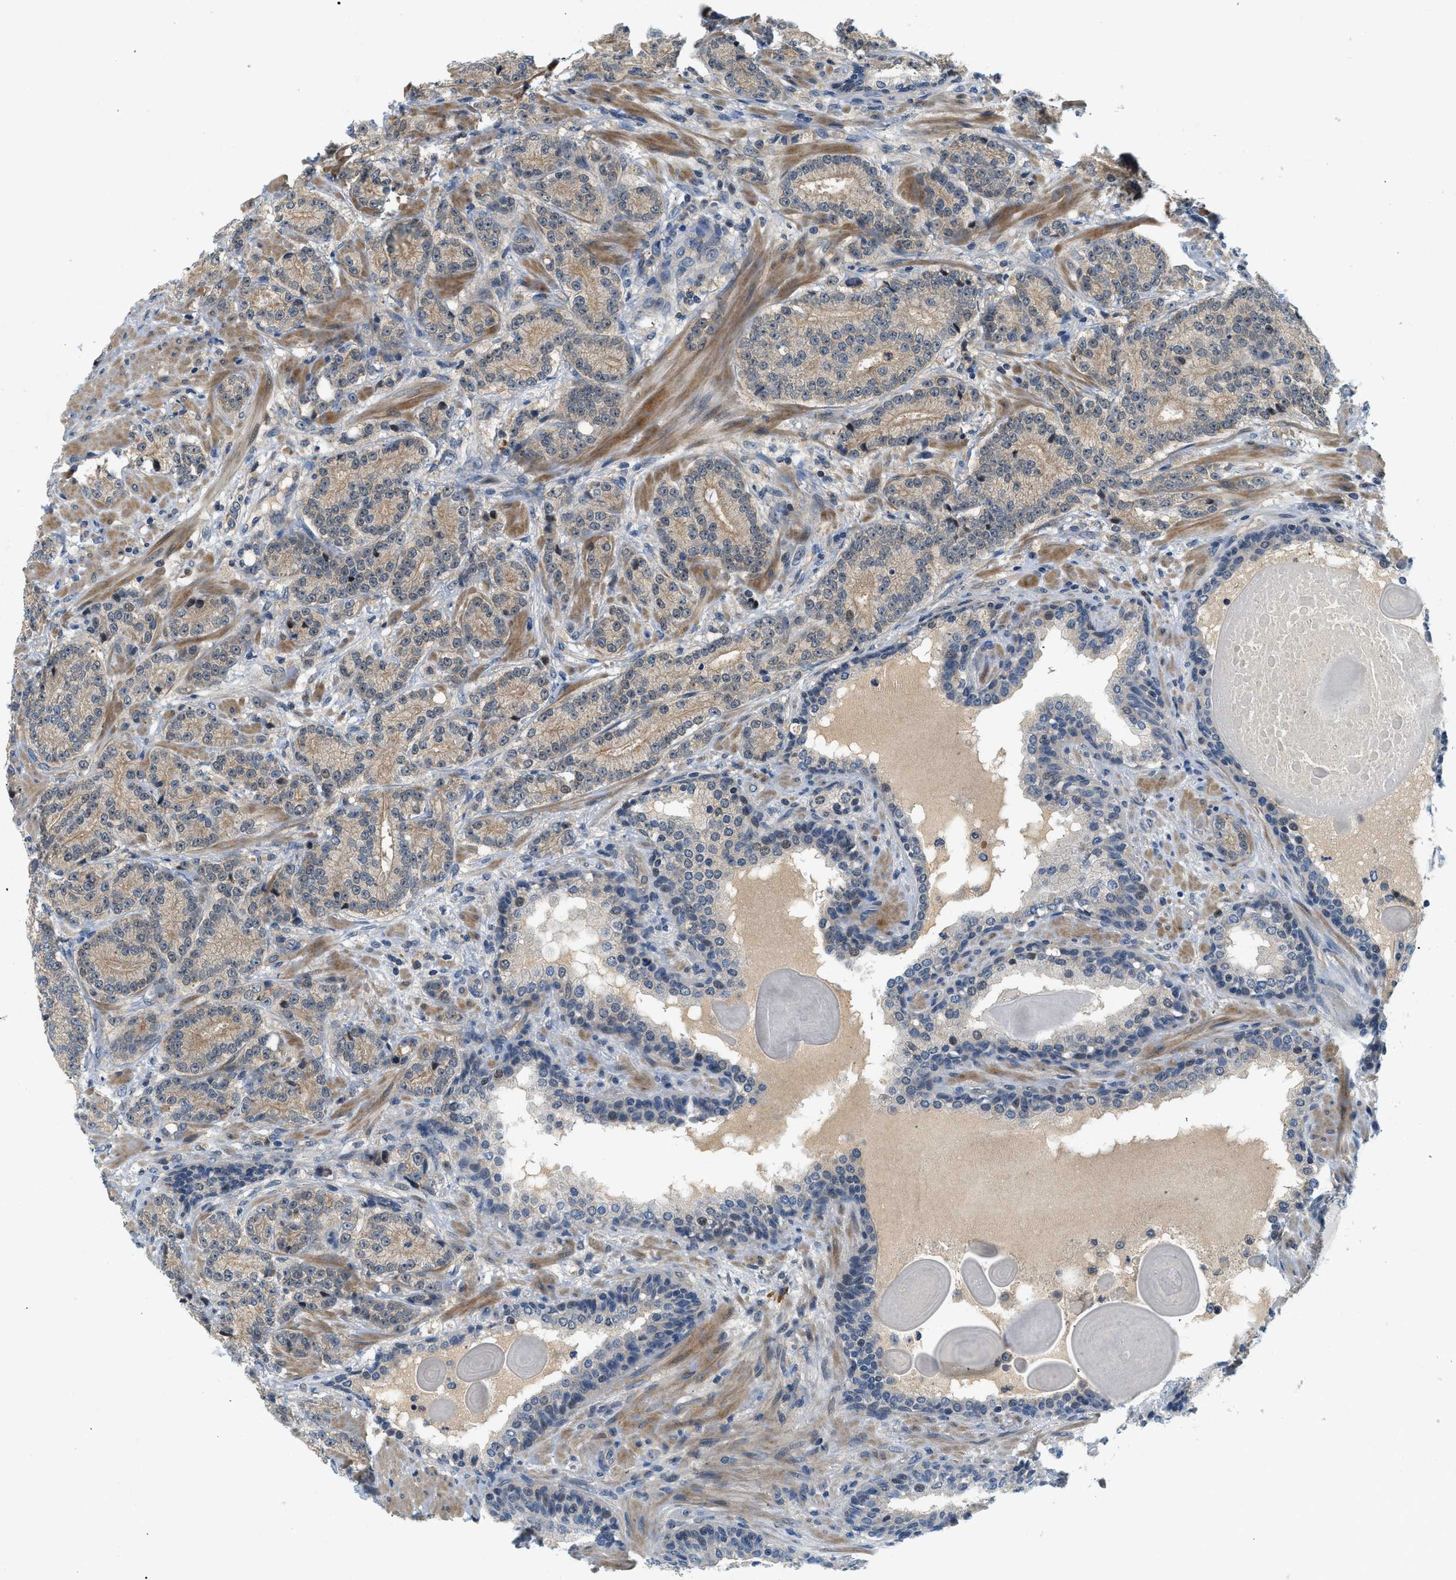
{"staining": {"intensity": "weak", "quantity": ">75%", "location": "cytoplasmic/membranous"}, "tissue": "prostate cancer", "cell_type": "Tumor cells", "image_type": "cancer", "snomed": [{"axis": "morphology", "description": "Adenocarcinoma, High grade"}, {"axis": "topography", "description": "Prostate"}], "caption": "Protein staining of adenocarcinoma (high-grade) (prostate) tissue exhibits weak cytoplasmic/membranous staining in approximately >75% of tumor cells. (DAB IHC with brightfield microscopy, high magnification).", "gene": "KCNK1", "patient": {"sex": "male", "age": 61}}